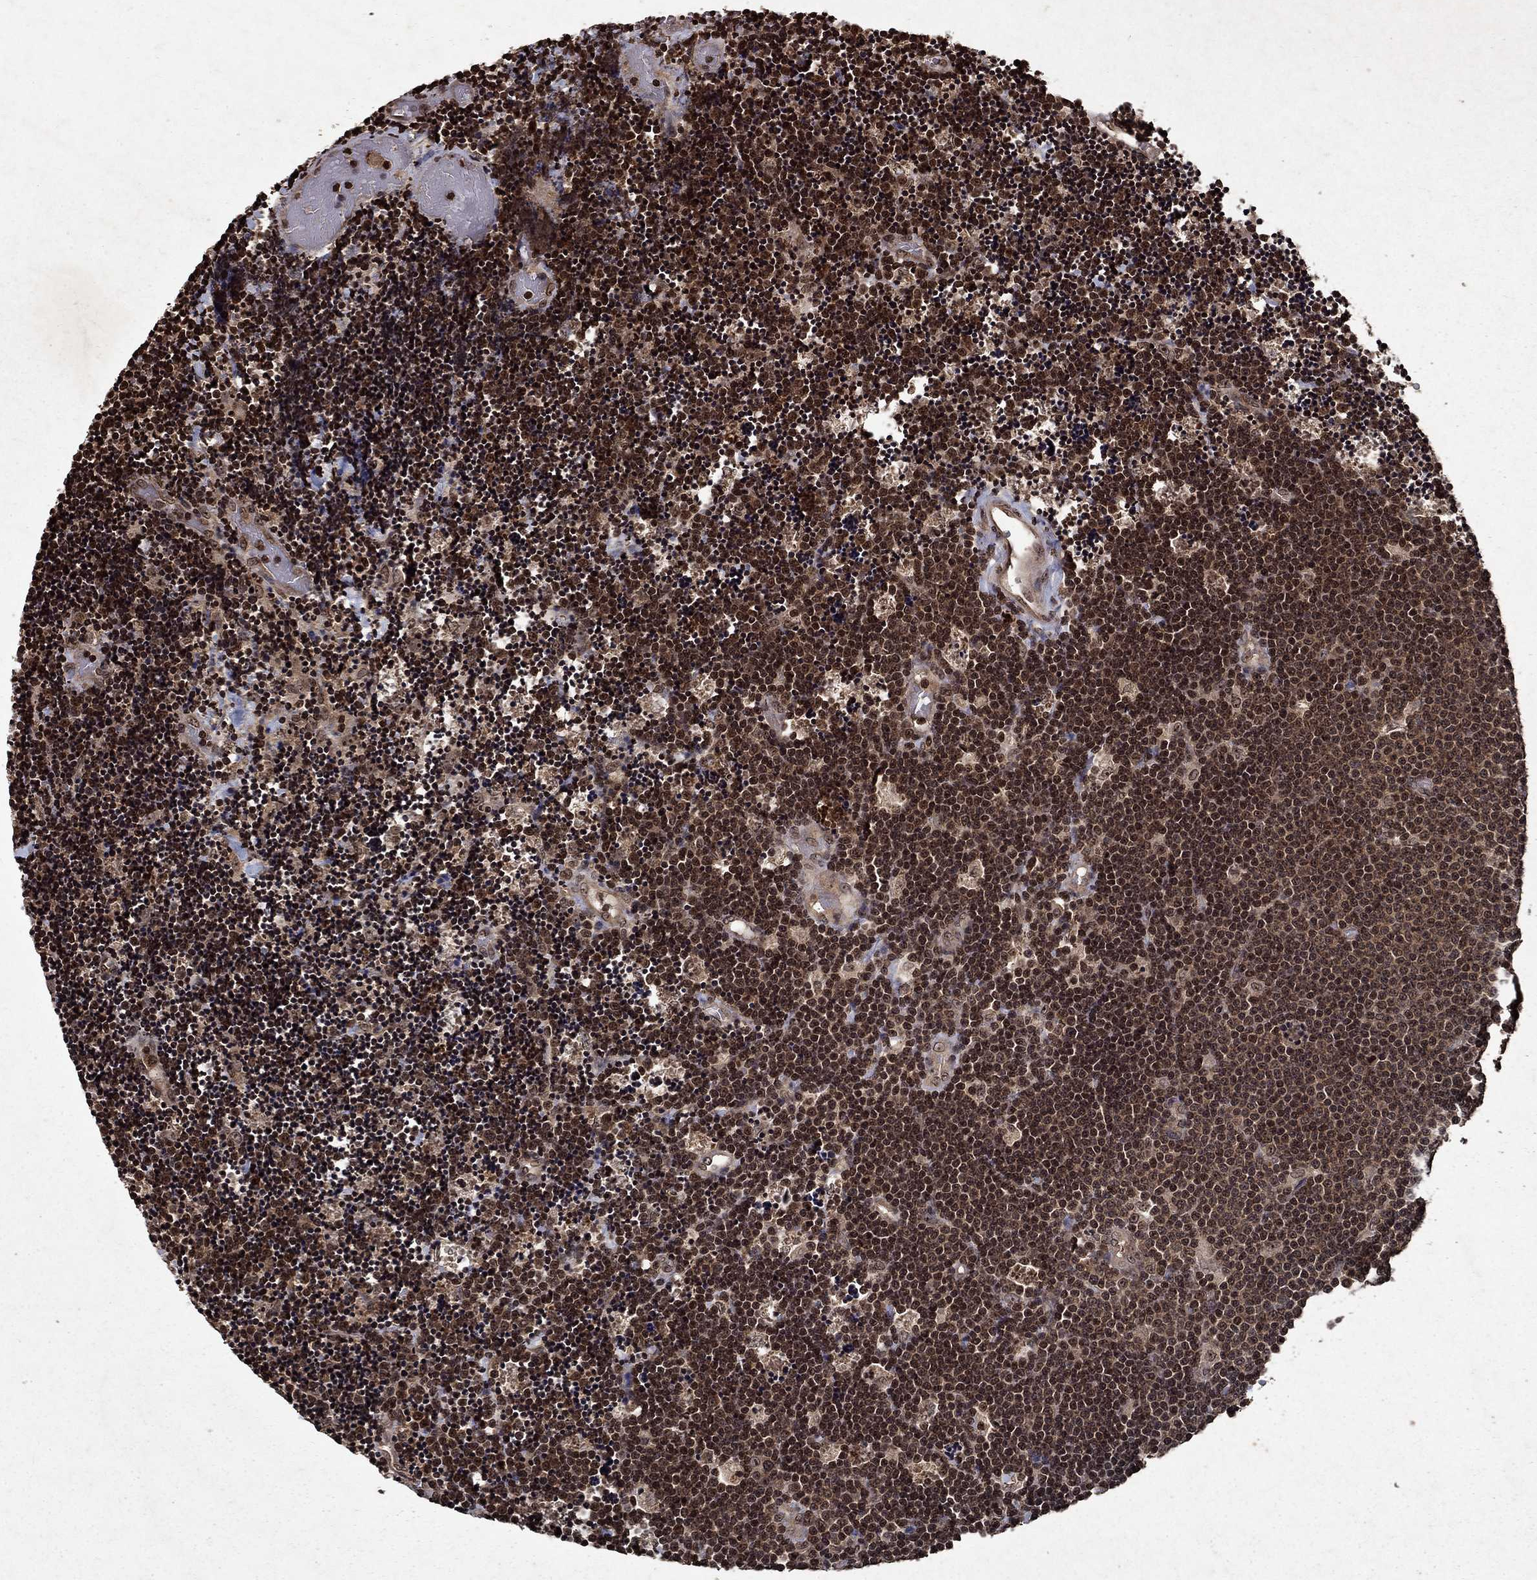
{"staining": {"intensity": "moderate", "quantity": ">75%", "location": "nuclear"}, "tissue": "lymphoma", "cell_type": "Tumor cells", "image_type": "cancer", "snomed": [{"axis": "morphology", "description": "Malignant lymphoma, non-Hodgkin's type, Low grade"}, {"axis": "topography", "description": "Brain"}], "caption": "This is a histology image of immunohistochemistry staining of low-grade malignant lymphoma, non-Hodgkin's type, which shows moderate expression in the nuclear of tumor cells.", "gene": "PIN4", "patient": {"sex": "female", "age": 66}}